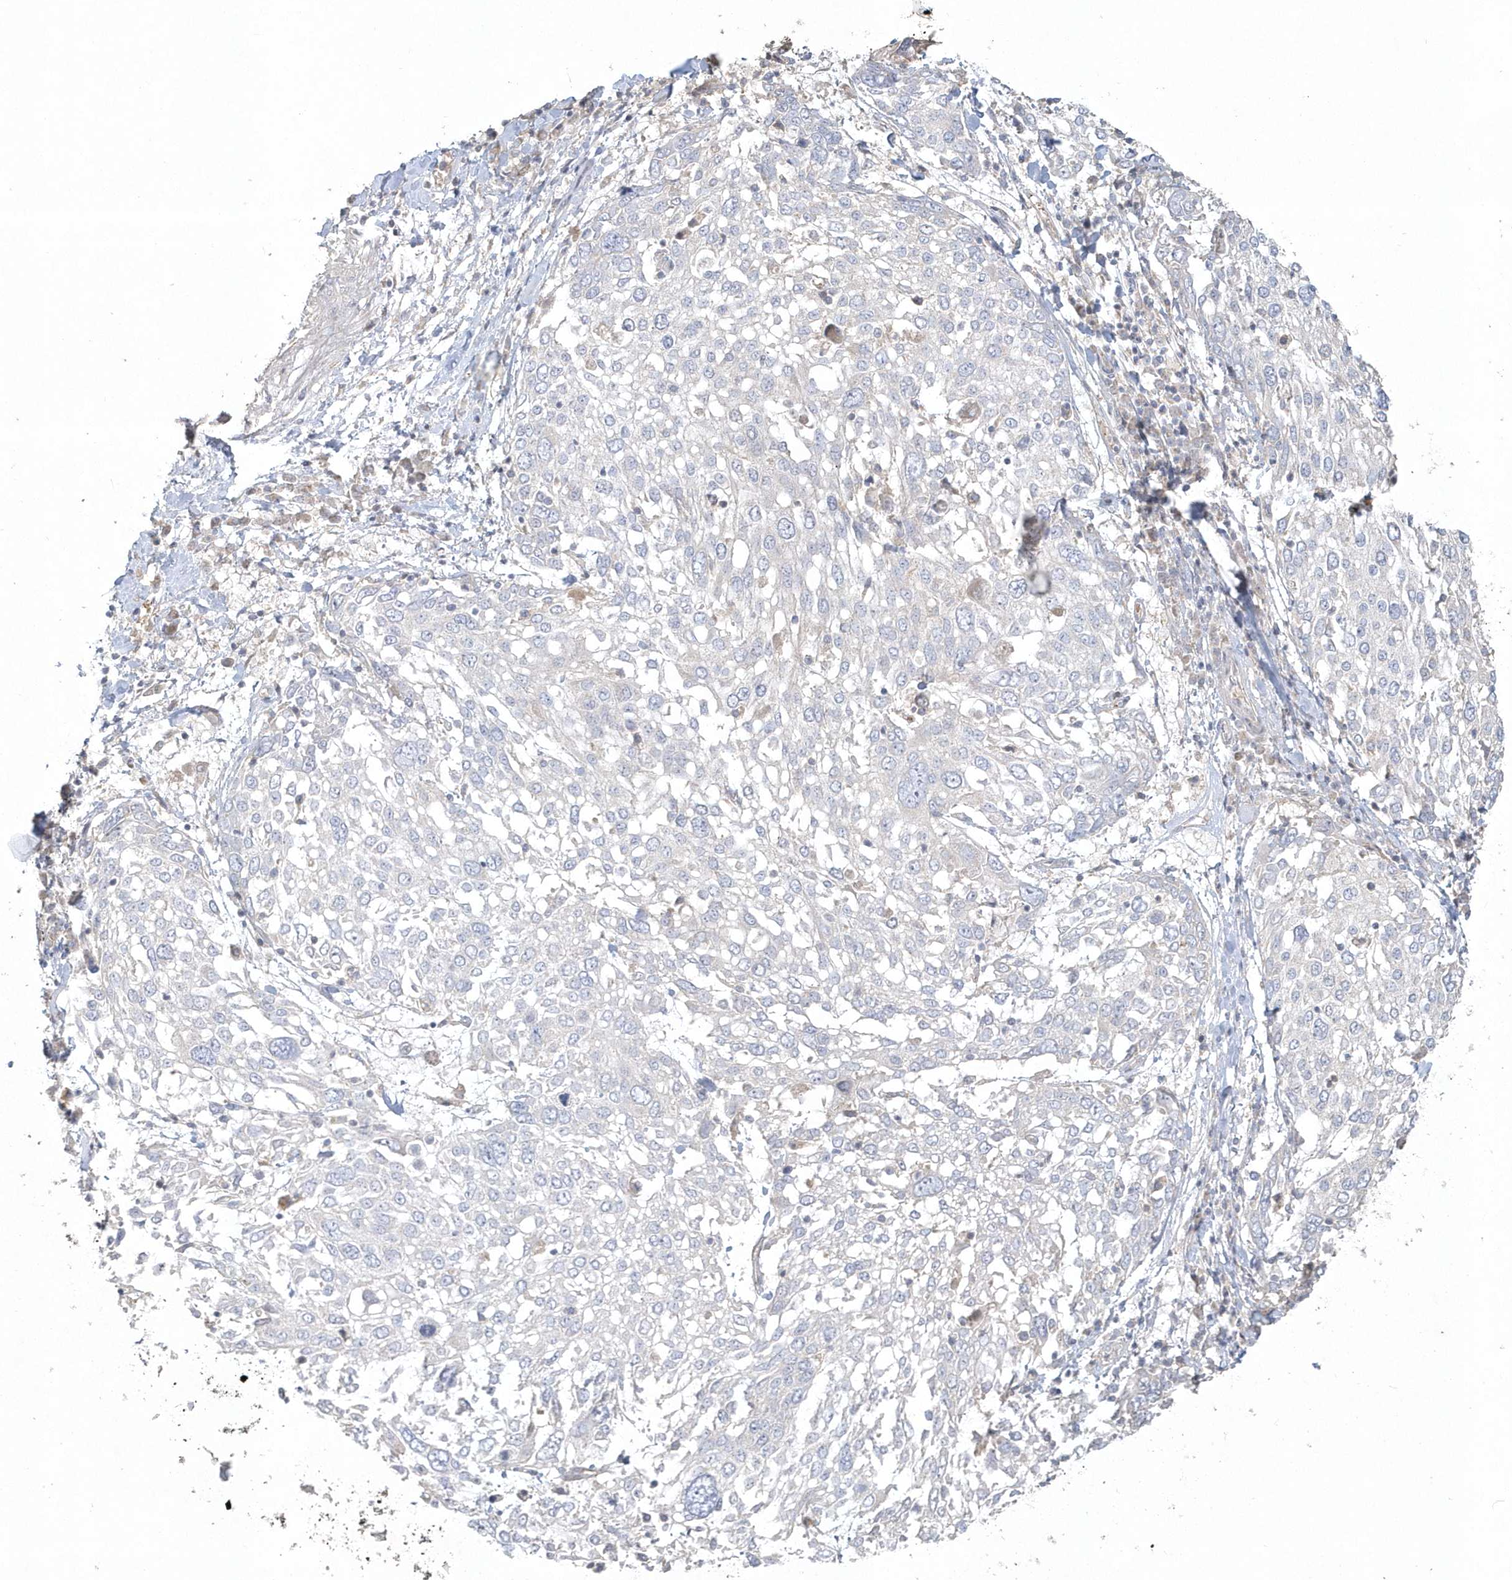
{"staining": {"intensity": "negative", "quantity": "none", "location": "none"}, "tissue": "lung cancer", "cell_type": "Tumor cells", "image_type": "cancer", "snomed": [{"axis": "morphology", "description": "Squamous cell carcinoma, NOS"}, {"axis": "topography", "description": "Lung"}], "caption": "Histopathology image shows no protein expression in tumor cells of lung squamous cell carcinoma tissue.", "gene": "BLTP3A", "patient": {"sex": "male", "age": 65}}